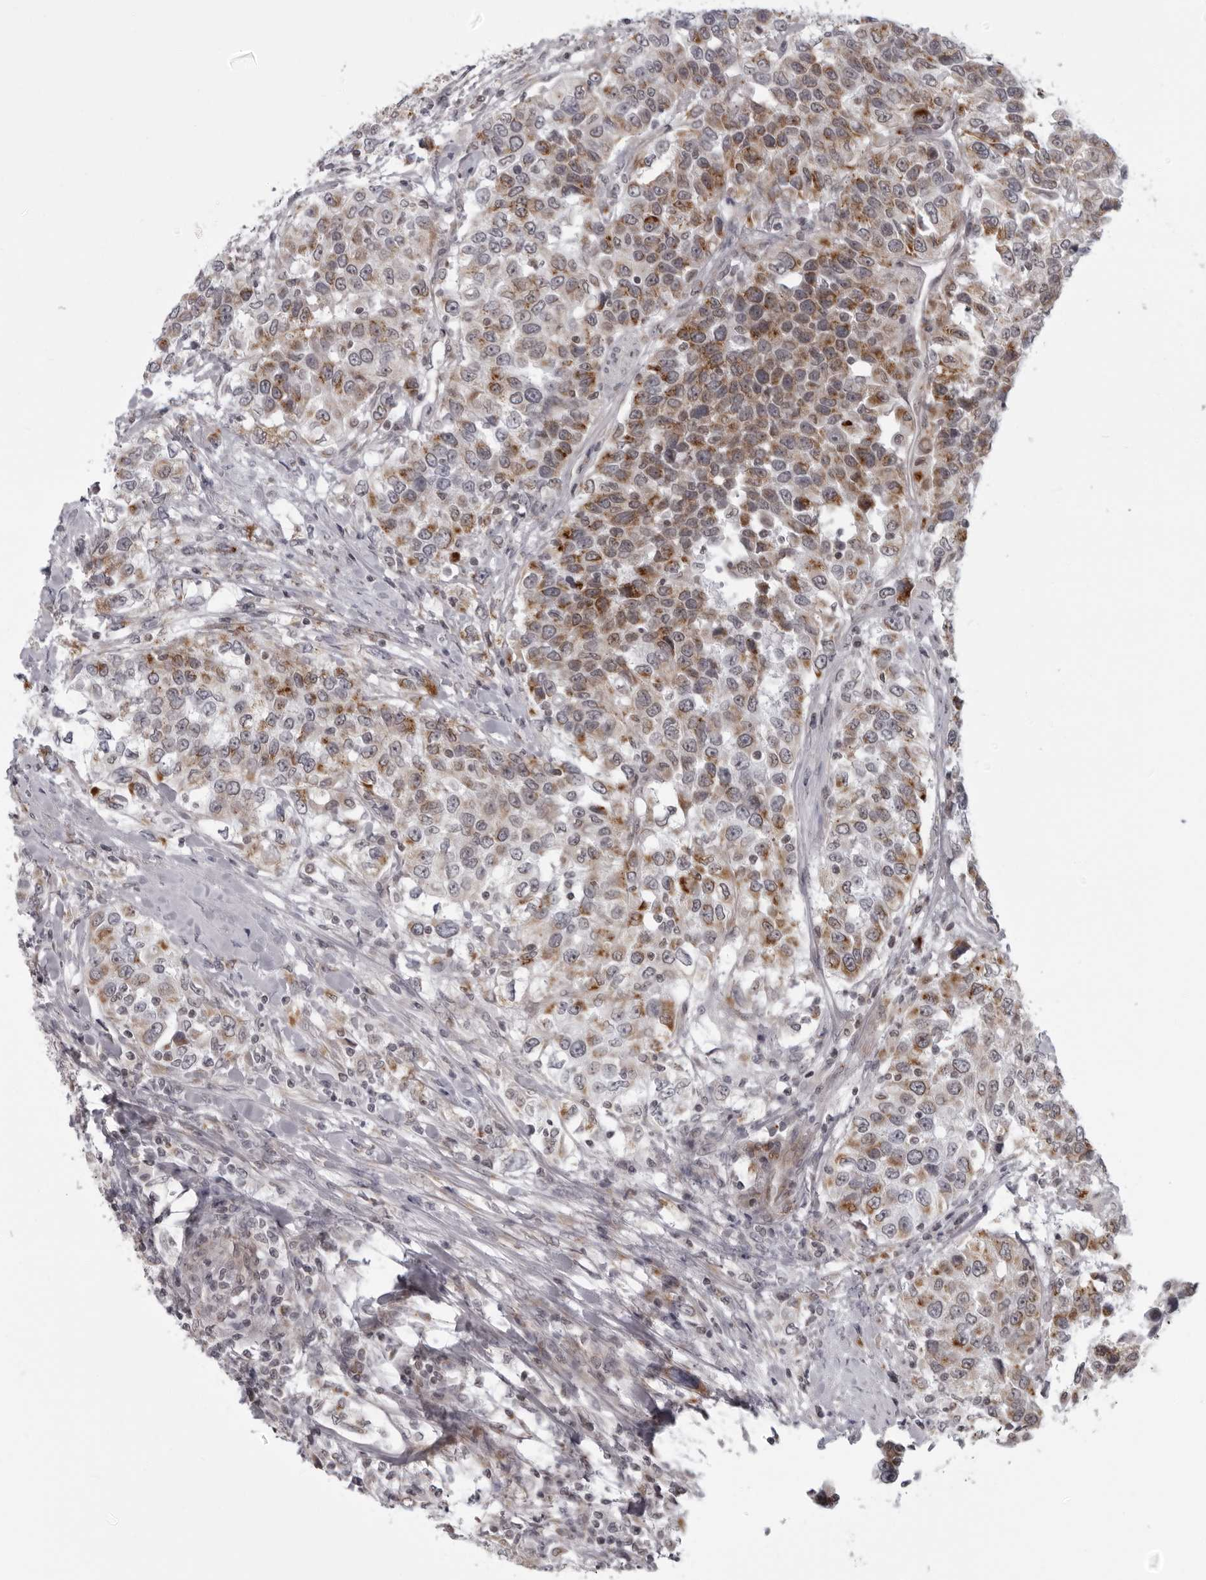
{"staining": {"intensity": "moderate", "quantity": ">75%", "location": "cytoplasmic/membranous"}, "tissue": "urothelial cancer", "cell_type": "Tumor cells", "image_type": "cancer", "snomed": [{"axis": "morphology", "description": "Urothelial carcinoma, High grade"}, {"axis": "topography", "description": "Urinary bladder"}], "caption": "A high-resolution image shows immunohistochemistry staining of high-grade urothelial carcinoma, which reveals moderate cytoplasmic/membranous positivity in approximately >75% of tumor cells.", "gene": "RTCA", "patient": {"sex": "female", "age": 80}}